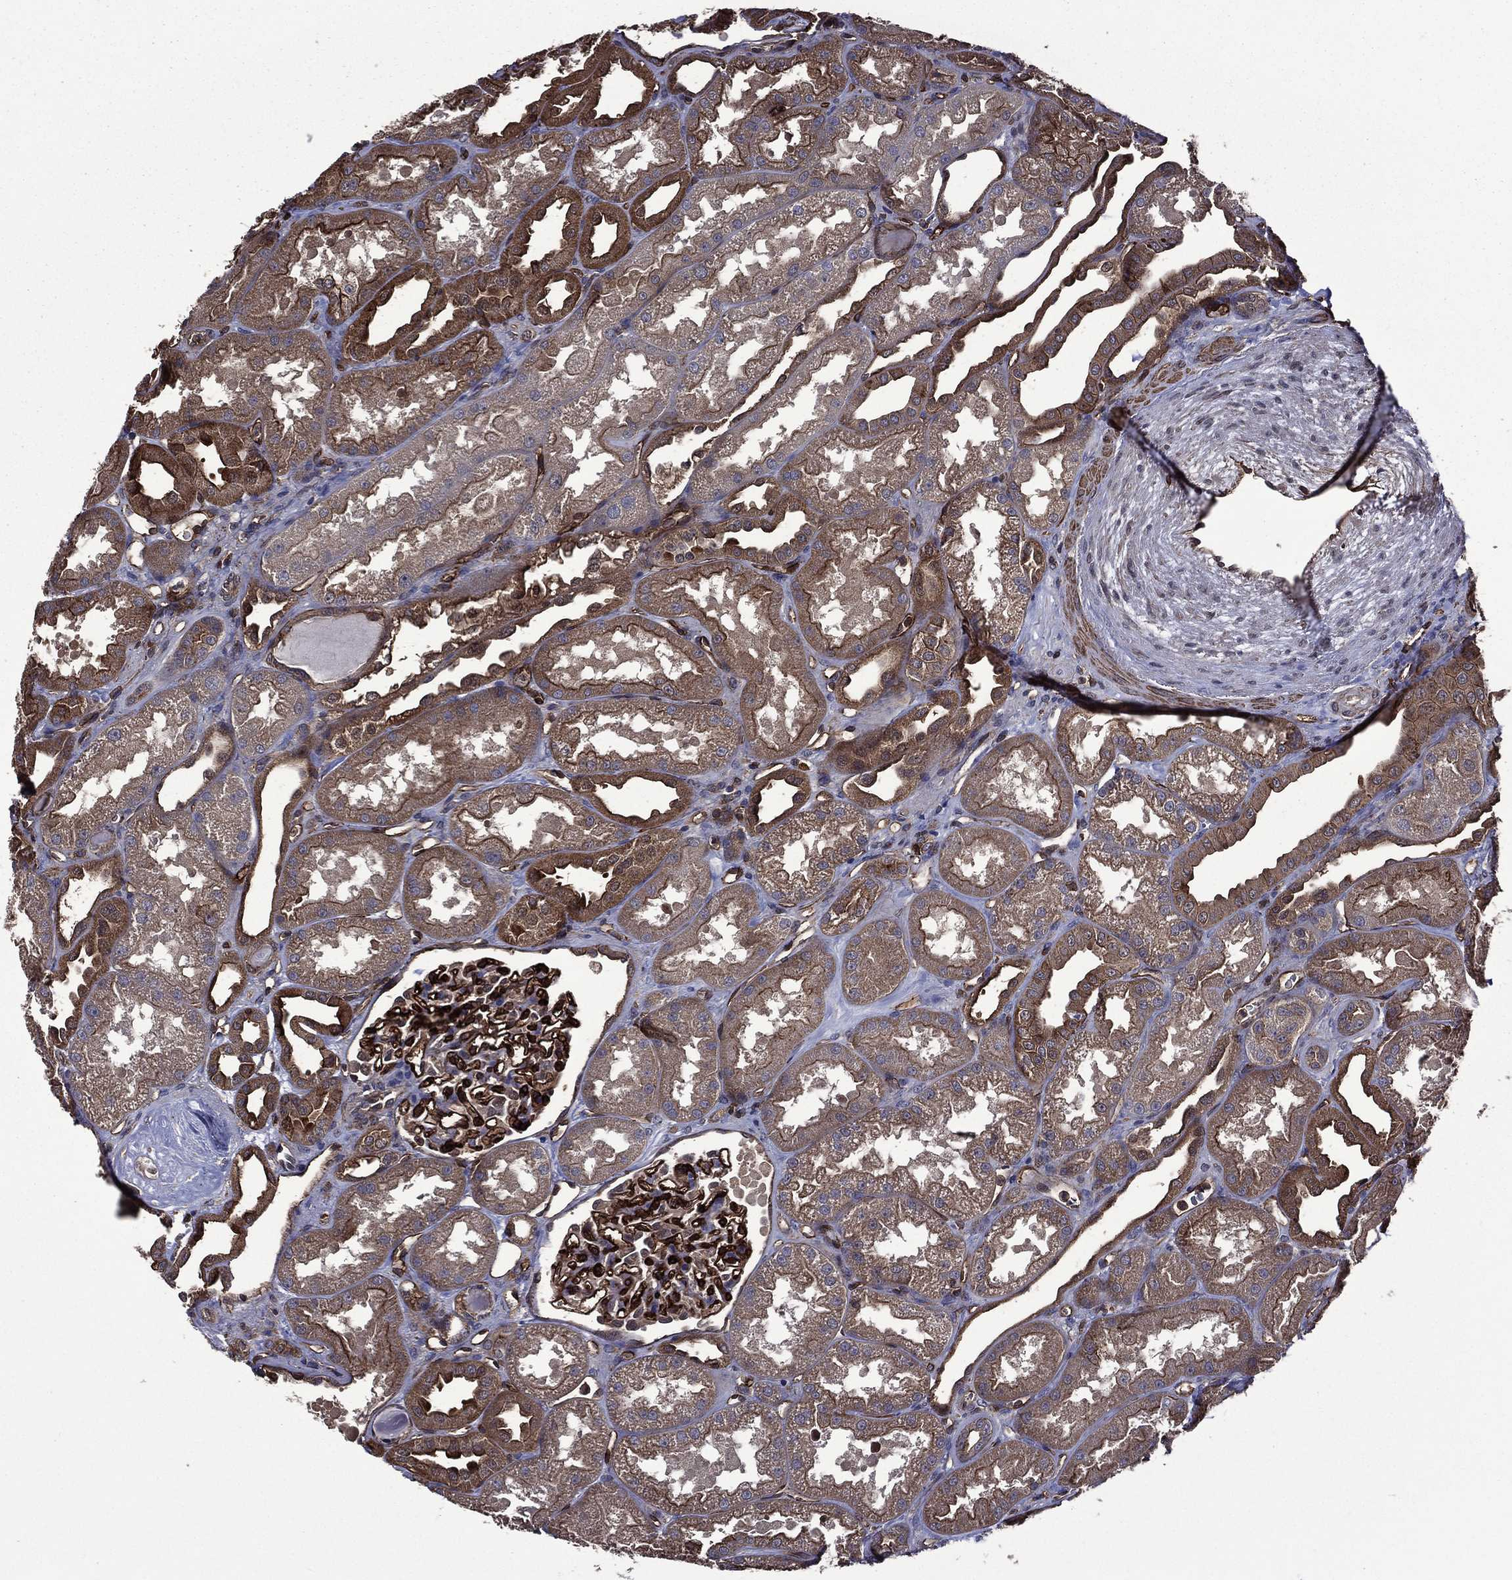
{"staining": {"intensity": "strong", "quantity": "25%-75%", "location": "cytoplasmic/membranous"}, "tissue": "kidney", "cell_type": "Cells in glomeruli", "image_type": "normal", "snomed": [{"axis": "morphology", "description": "Normal tissue, NOS"}, {"axis": "topography", "description": "Kidney"}], "caption": "The histopathology image displays a brown stain indicating the presence of a protein in the cytoplasmic/membranous of cells in glomeruli in kidney.", "gene": "PLPP3", "patient": {"sex": "male", "age": 61}}